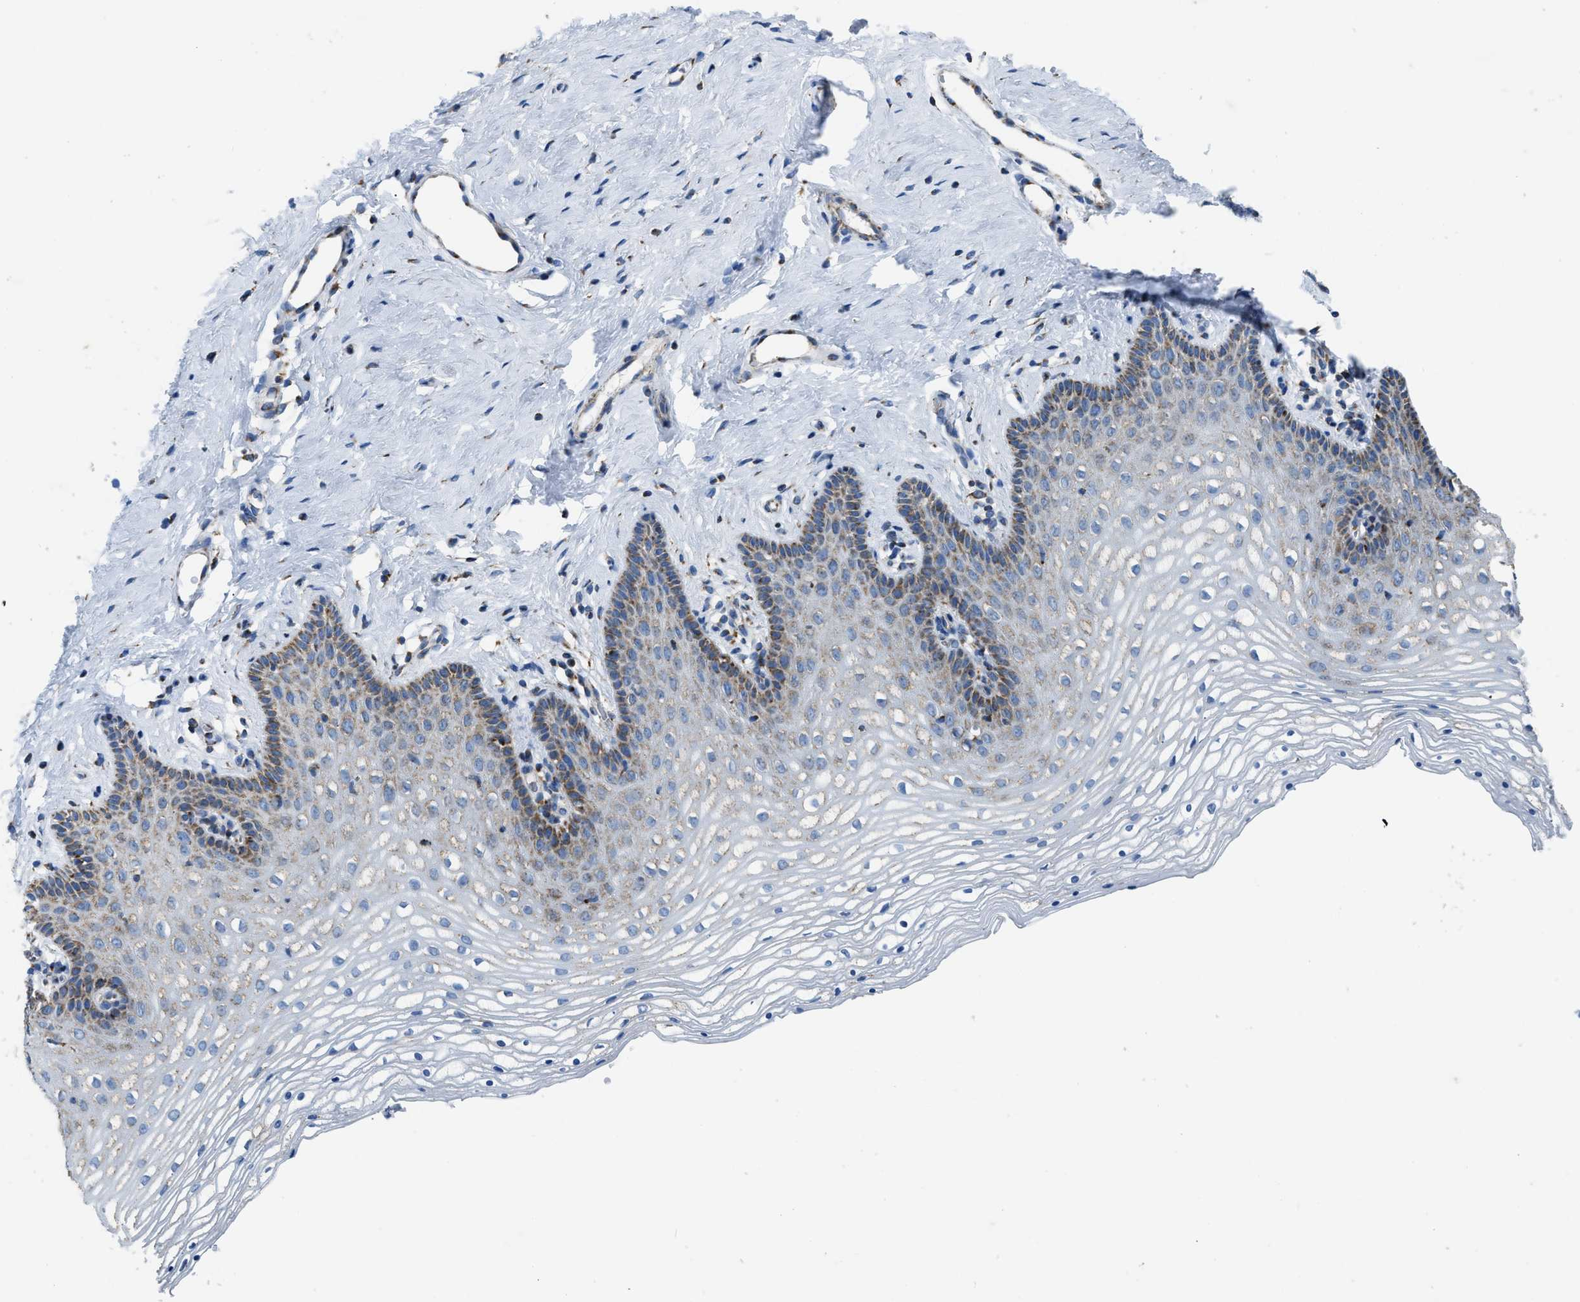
{"staining": {"intensity": "moderate", "quantity": "<25%", "location": "cytoplasmic/membranous"}, "tissue": "vagina", "cell_type": "Squamous epithelial cells", "image_type": "normal", "snomed": [{"axis": "morphology", "description": "Normal tissue, NOS"}, {"axis": "topography", "description": "Vagina"}], "caption": "Benign vagina exhibits moderate cytoplasmic/membranous staining in about <25% of squamous epithelial cells (Brightfield microscopy of DAB IHC at high magnification)..", "gene": "ETFB", "patient": {"sex": "female", "age": 32}}